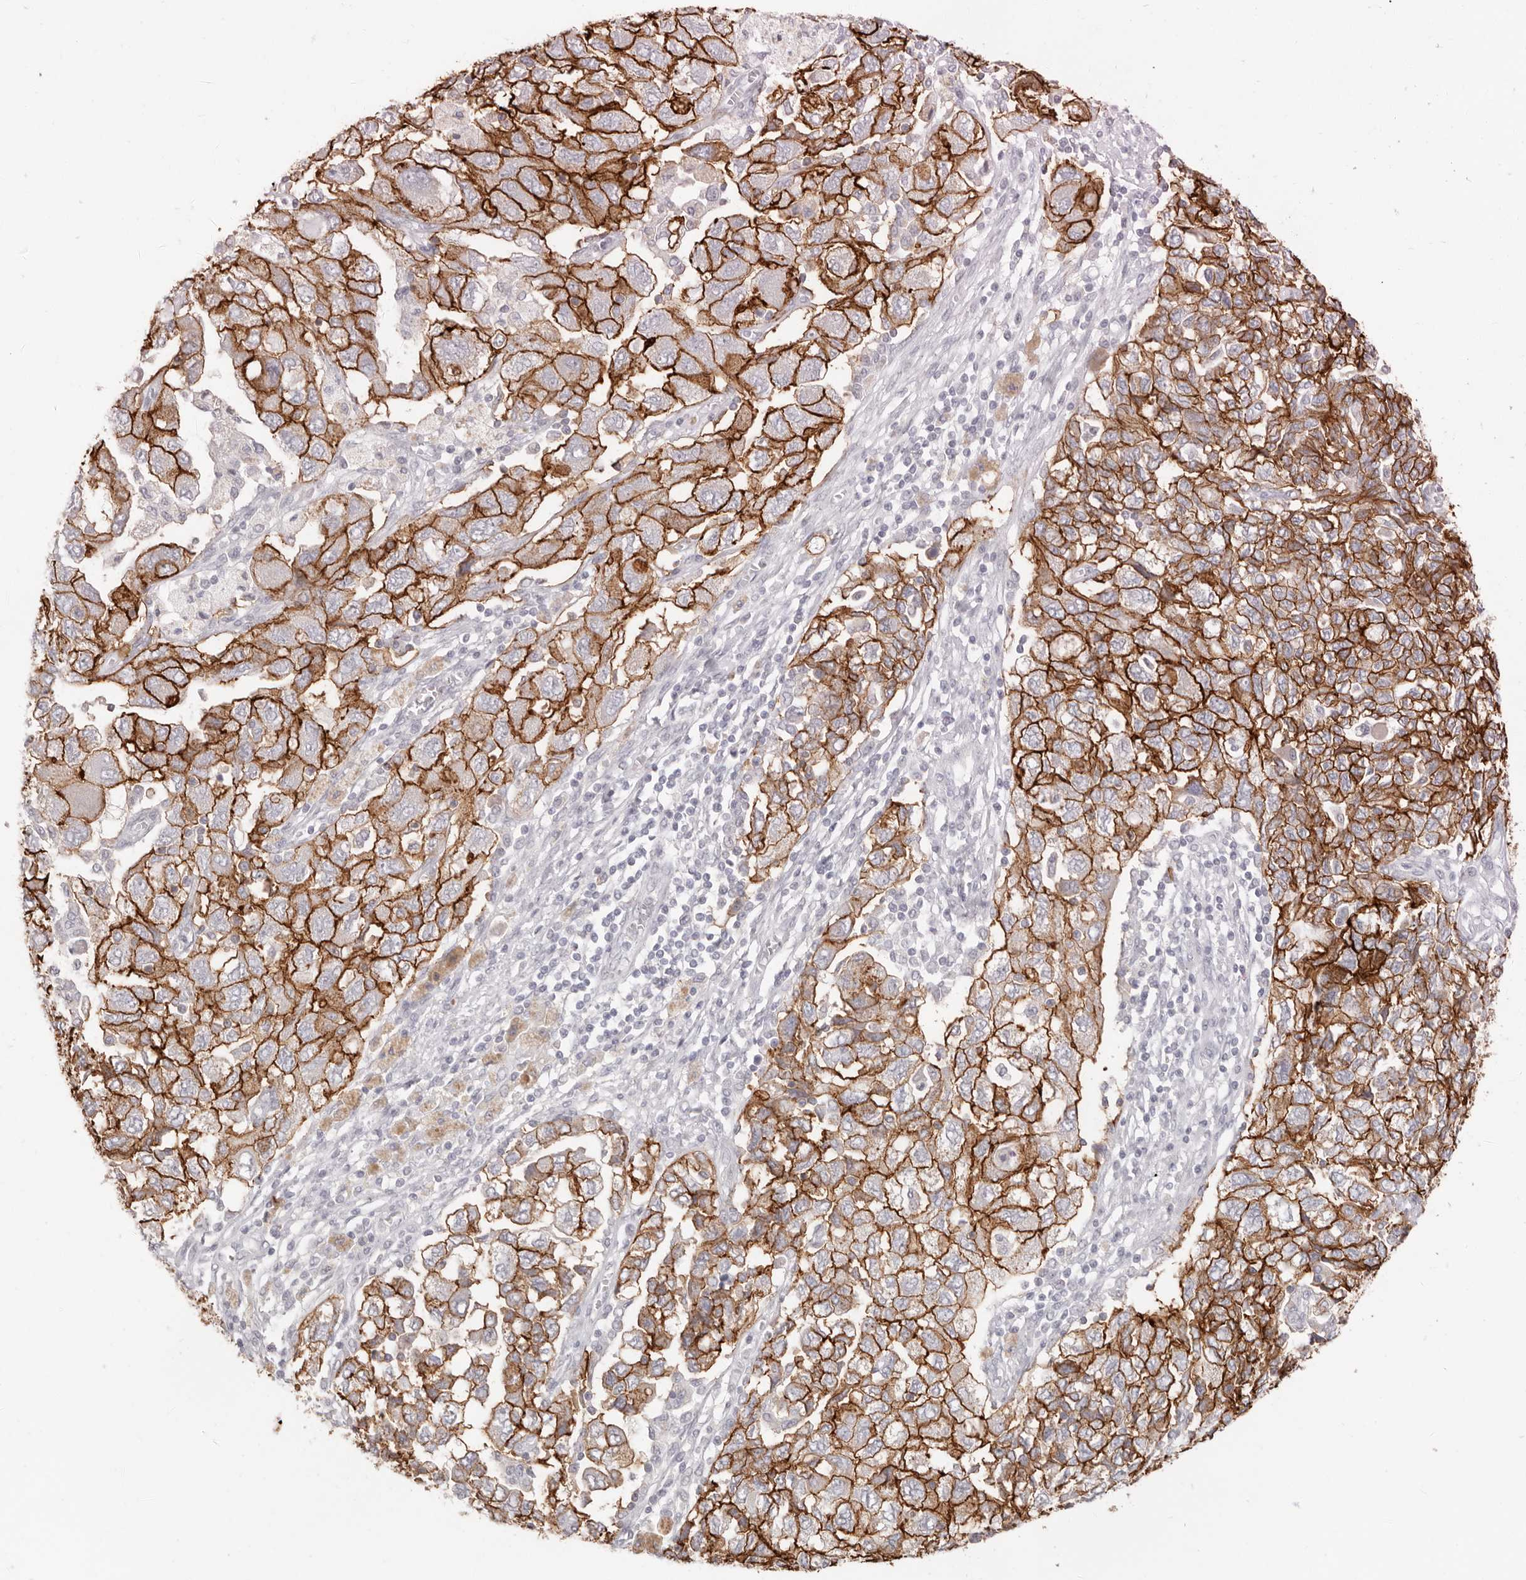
{"staining": {"intensity": "strong", "quantity": ">75%", "location": "cytoplasmic/membranous"}, "tissue": "ovarian cancer", "cell_type": "Tumor cells", "image_type": "cancer", "snomed": [{"axis": "morphology", "description": "Carcinoma, NOS"}, {"axis": "morphology", "description": "Cystadenocarcinoma, serous, NOS"}, {"axis": "topography", "description": "Ovary"}], "caption": "A histopathology image of ovarian cancer stained for a protein exhibits strong cytoplasmic/membranous brown staining in tumor cells. Ihc stains the protein in brown and the nuclei are stained blue.", "gene": "EPCAM", "patient": {"sex": "female", "age": 69}}